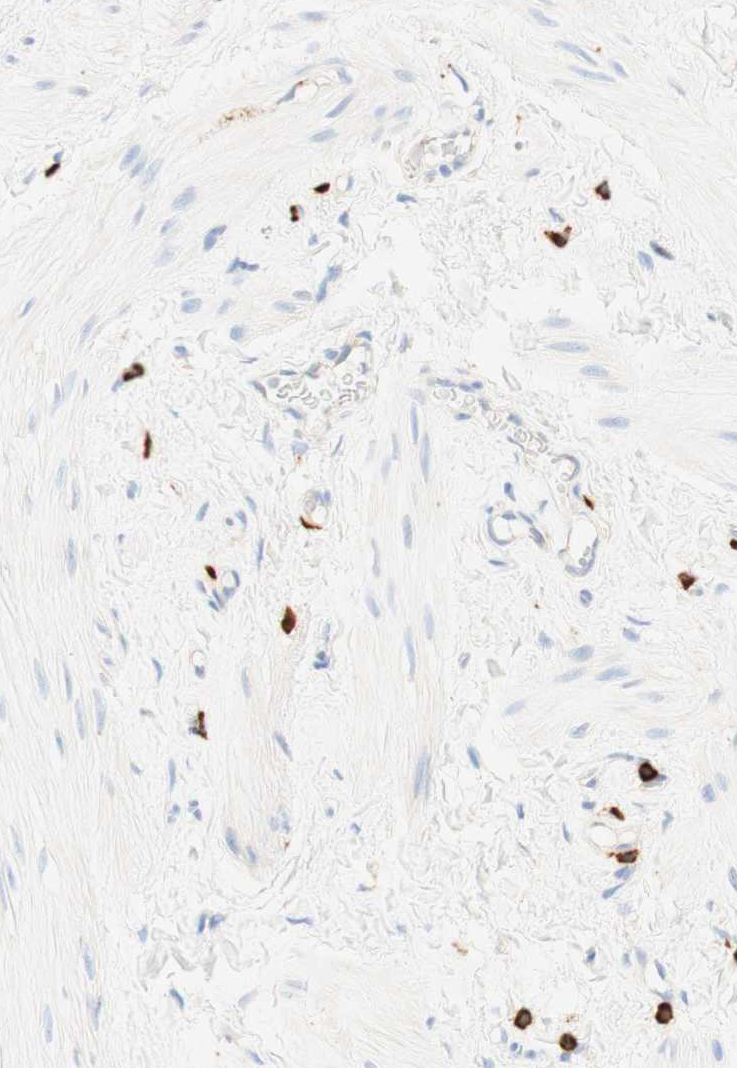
{"staining": {"intensity": "negative", "quantity": "none", "location": "none"}, "tissue": "smooth muscle", "cell_type": "Smooth muscle cells", "image_type": "normal", "snomed": [{"axis": "morphology", "description": "Normal tissue, NOS"}, {"axis": "topography", "description": "Smooth muscle"}], "caption": "IHC photomicrograph of unremarkable smooth muscle: smooth muscle stained with DAB (3,3'-diaminobenzidine) exhibits no significant protein staining in smooth muscle cells. (Brightfield microscopy of DAB IHC at high magnification).", "gene": "CD63", "patient": {"sex": "male", "age": 16}}